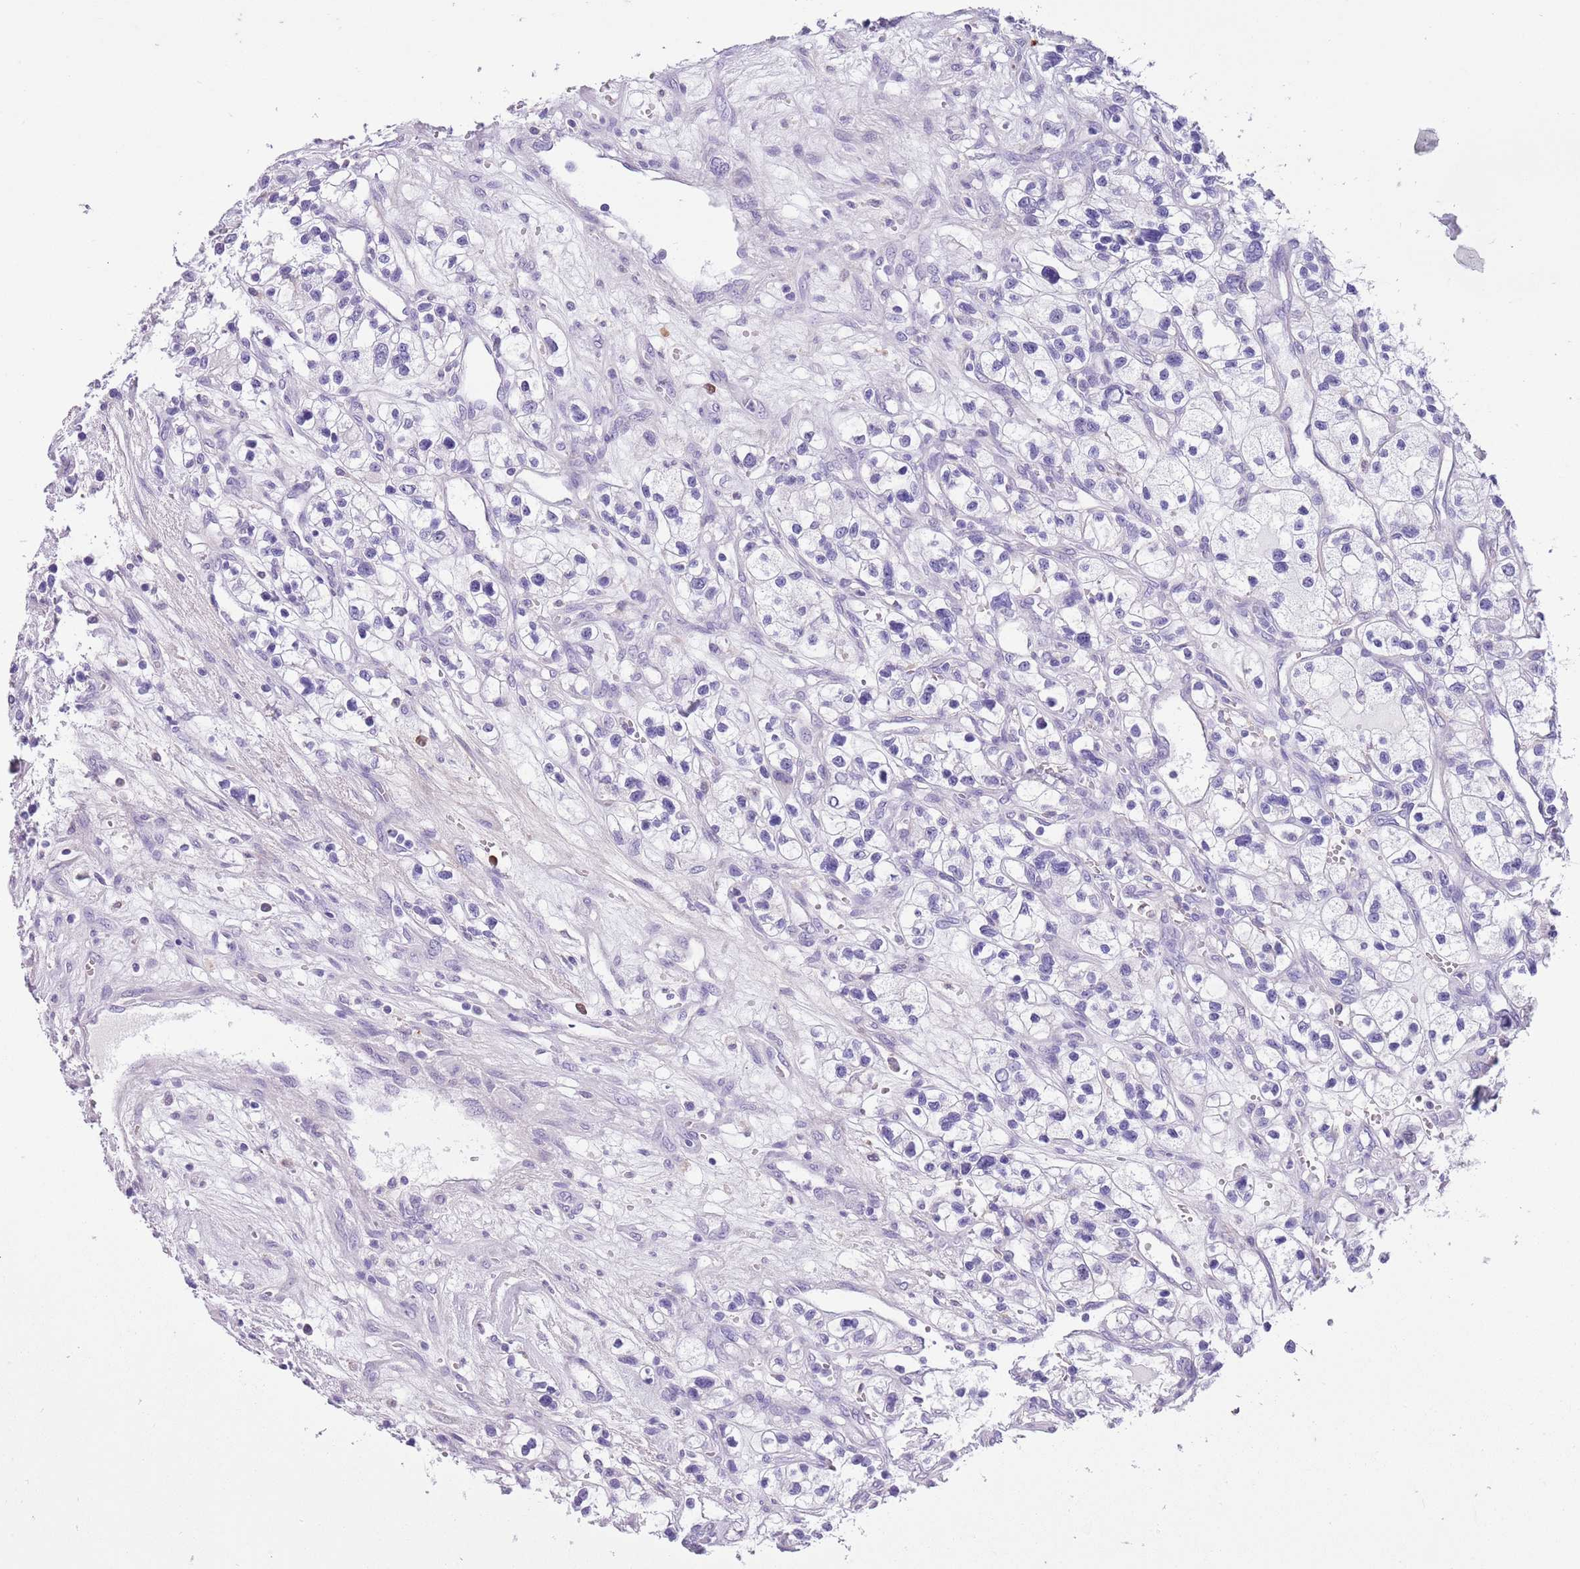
{"staining": {"intensity": "negative", "quantity": "none", "location": "none"}, "tissue": "renal cancer", "cell_type": "Tumor cells", "image_type": "cancer", "snomed": [{"axis": "morphology", "description": "Adenocarcinoma, NOS"}, {"axis": "topography", "description": "Kidney"}], "caption": "A micrograph of renal adenocarcinoma stained for a protein exhibits no brown staining in tumor cells.", "gene": "PFKFB2", "patient": {"sex": "female", "age": 57}}